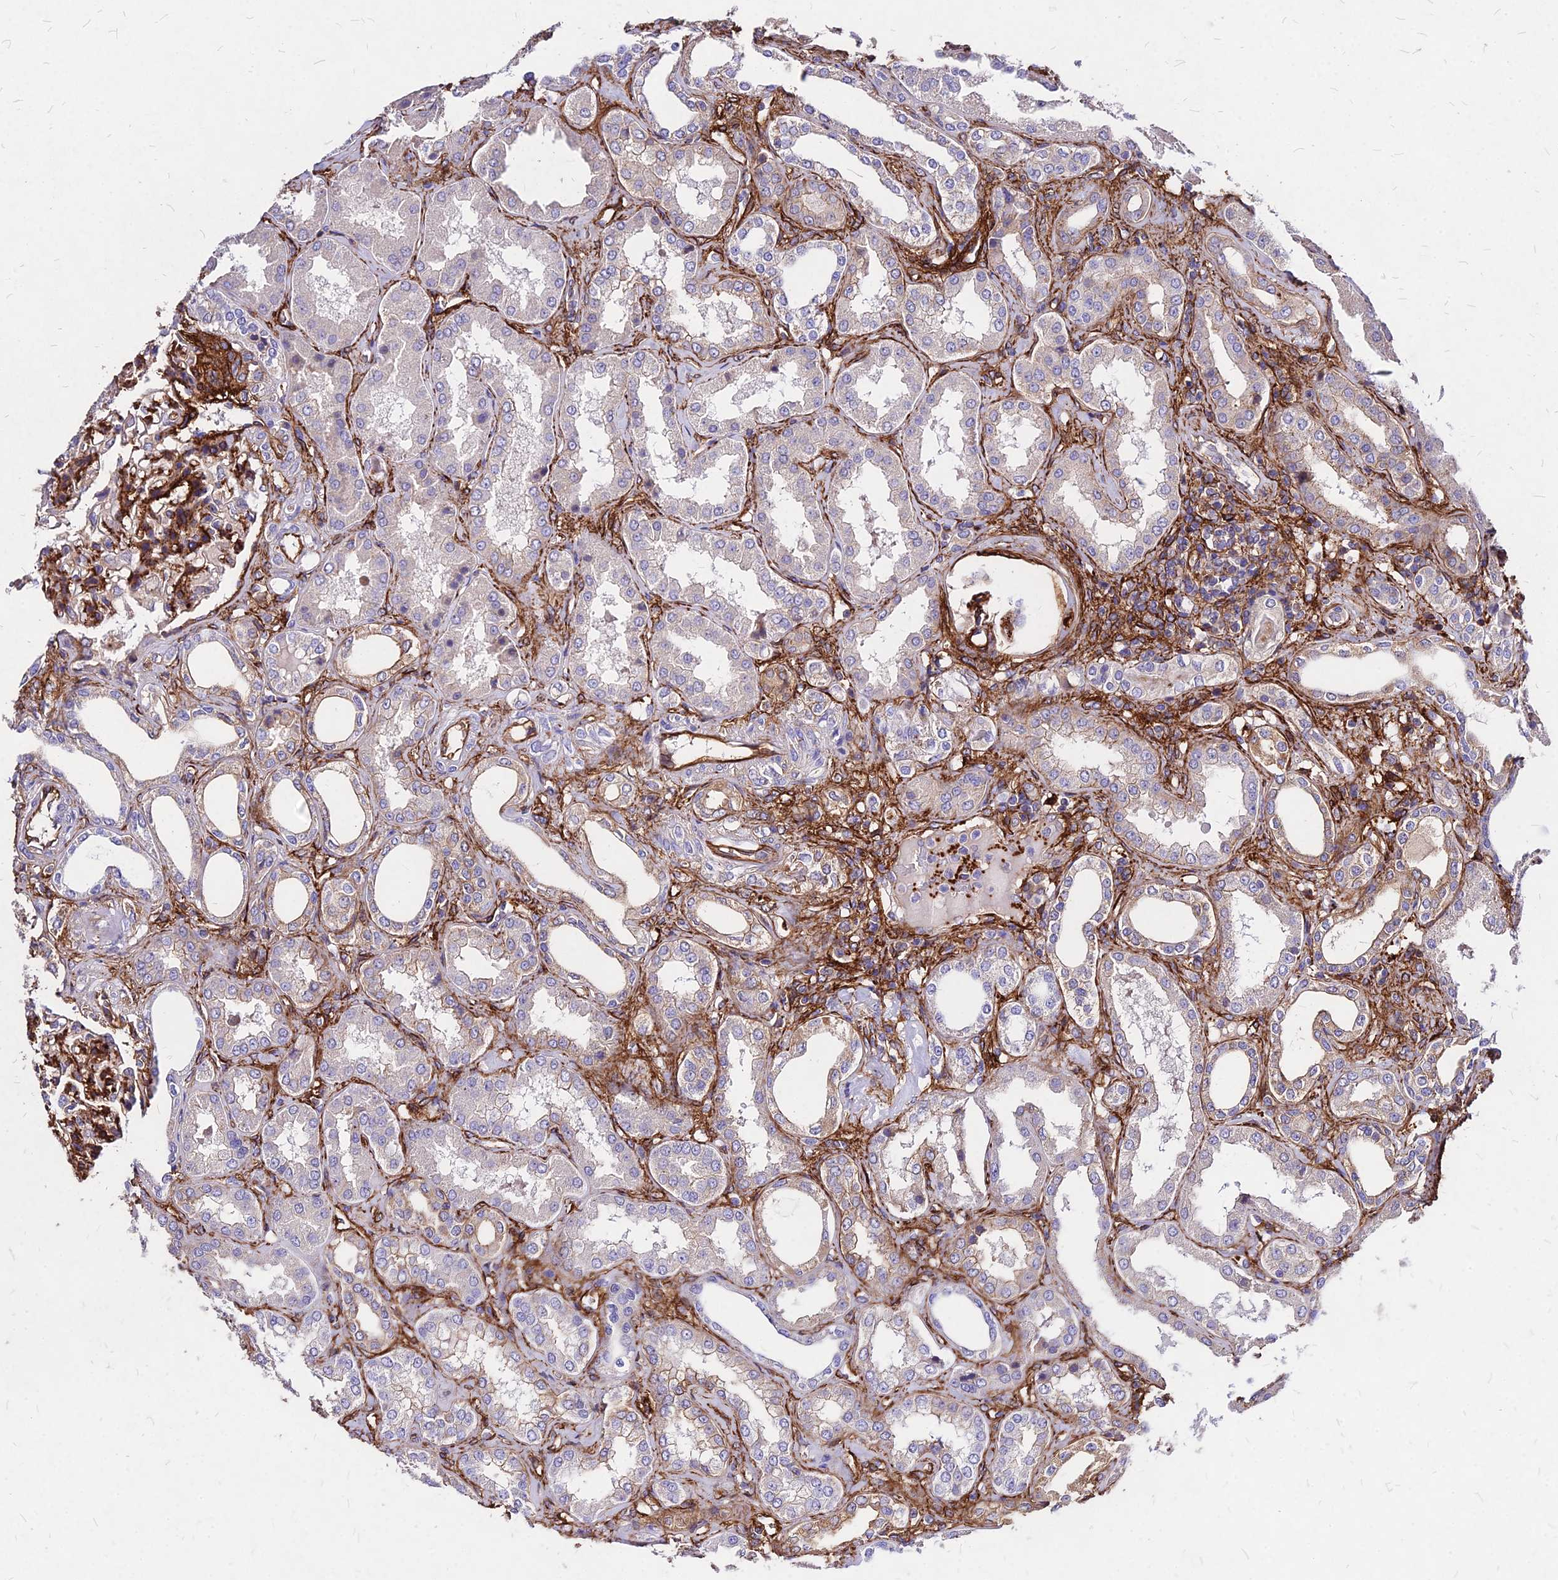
{"staining": {"intensity": "strong", "quantity": "<25%", "location": "cytoplasmic/membranous"}, "tissue": "kidney", "cell_type": "Cells in glomeruli", "image_type": "normal", "snomed": [{"axis": "morphology", "description": "Normal tissue, NOS"}, {"axis": "topography", "description": "Kidney"}], "caption": "Immunohistochemical staining of normal kidney exhibits medium levels of strong cytoplasmic/membranous staining in about <25% of cells in glomeruli. (DAB = brown stain, brightfield microscopy at high magnification).", "gene": "EFCC1", "patient": {"sex": "female", "age": 56}}